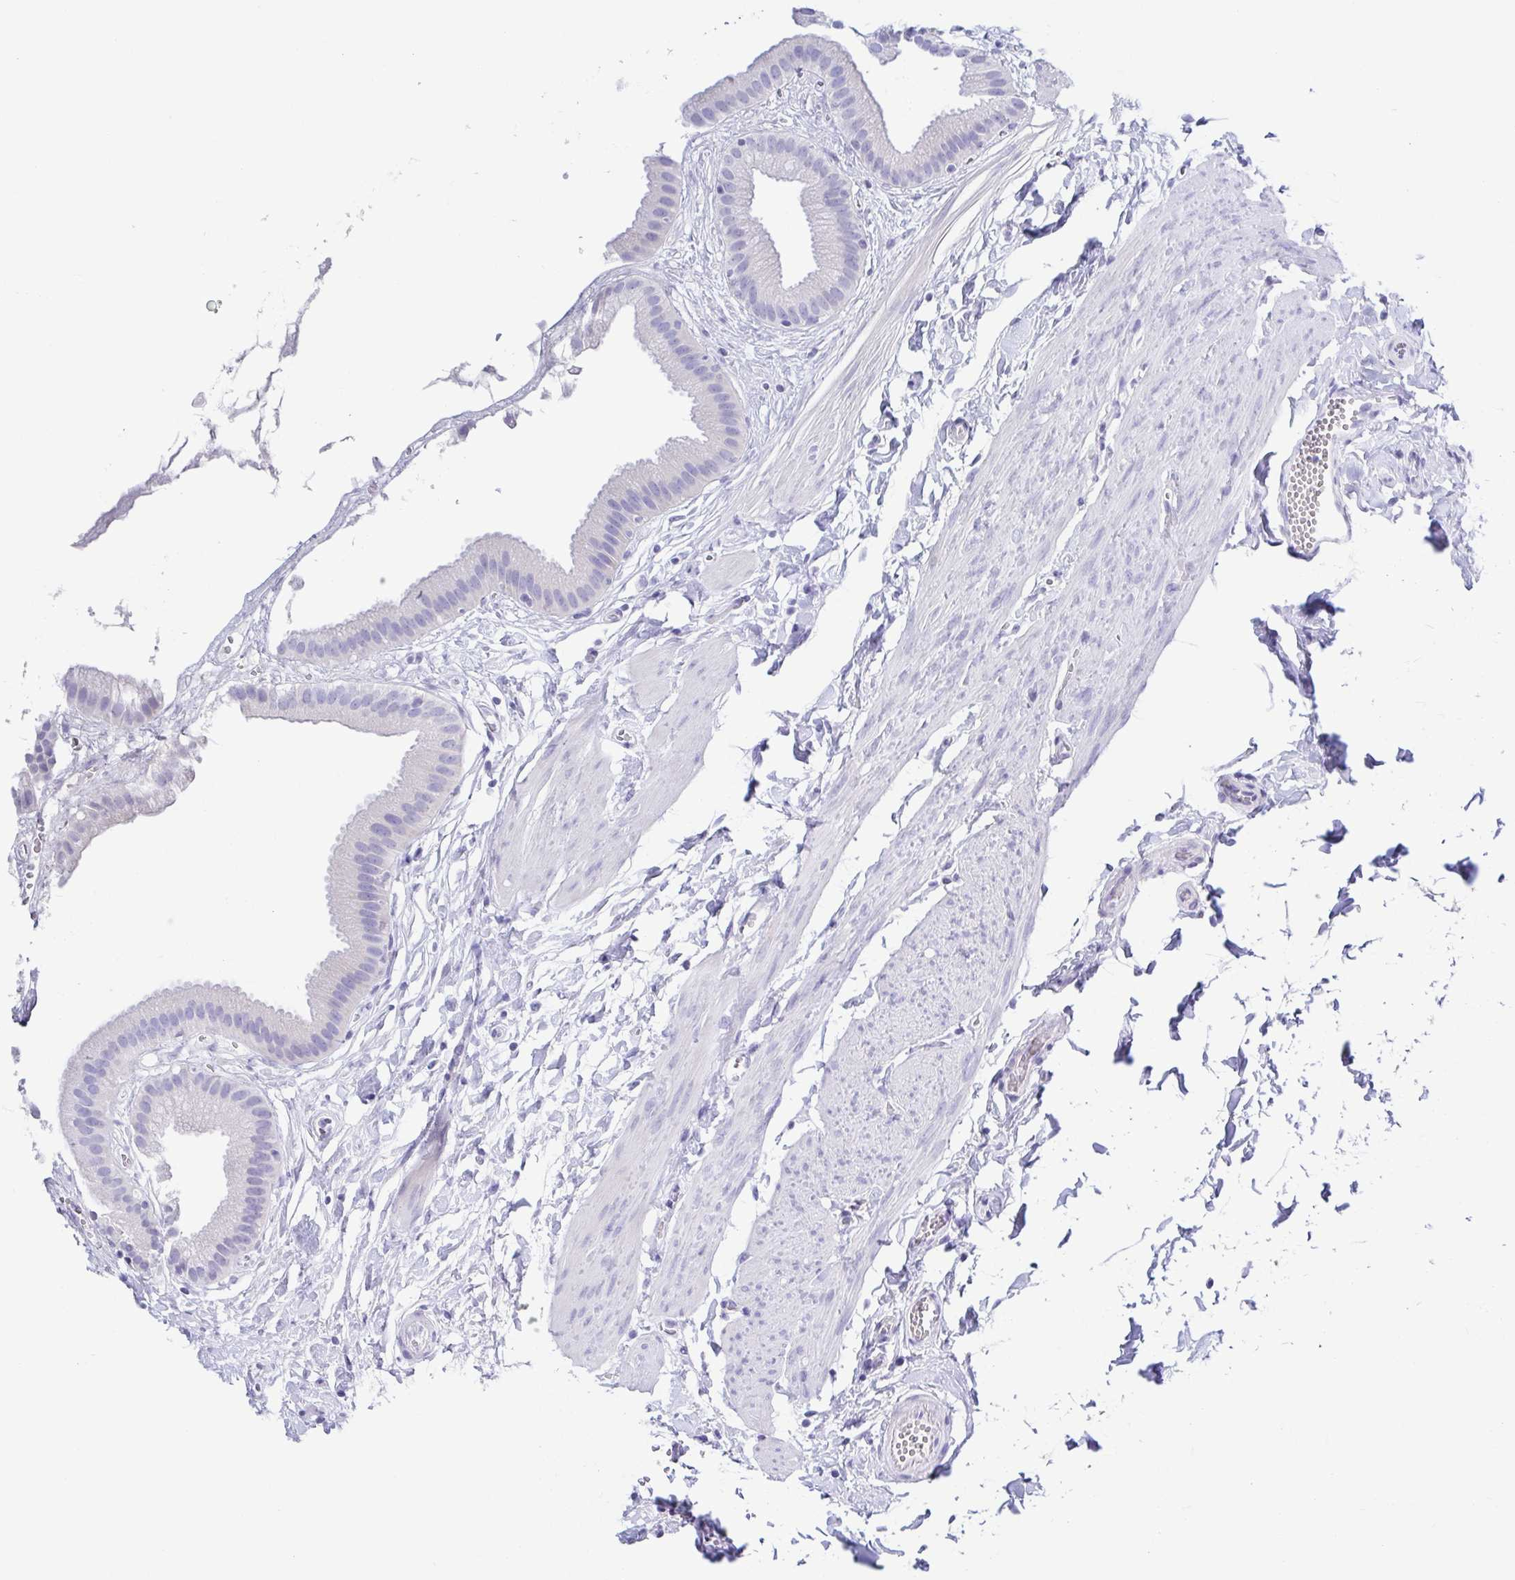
{"staining": {"intensity": "negative", "quantity": "none", "location": "none"}, "tissue": "gallbladder", "cell_type": "Glandular cells", "image_type": "normal", "snomed": [{"axis": "morphology", "description": "Normal tissue, NOS"}, {"axis": "topography", "description": "Gallbladder"}], "caption": "Immunohistochemistry (IHC) histopathology image of unremarkable gallbladder: human gallbladder stained with DAB (3,3'-diaminobenzidine) demonstrates no significant protein positivity in glandular cells. Nuclei are stained in blue.", "gene": "A1BG", "patient": {"sex": "female", "age": 63}}